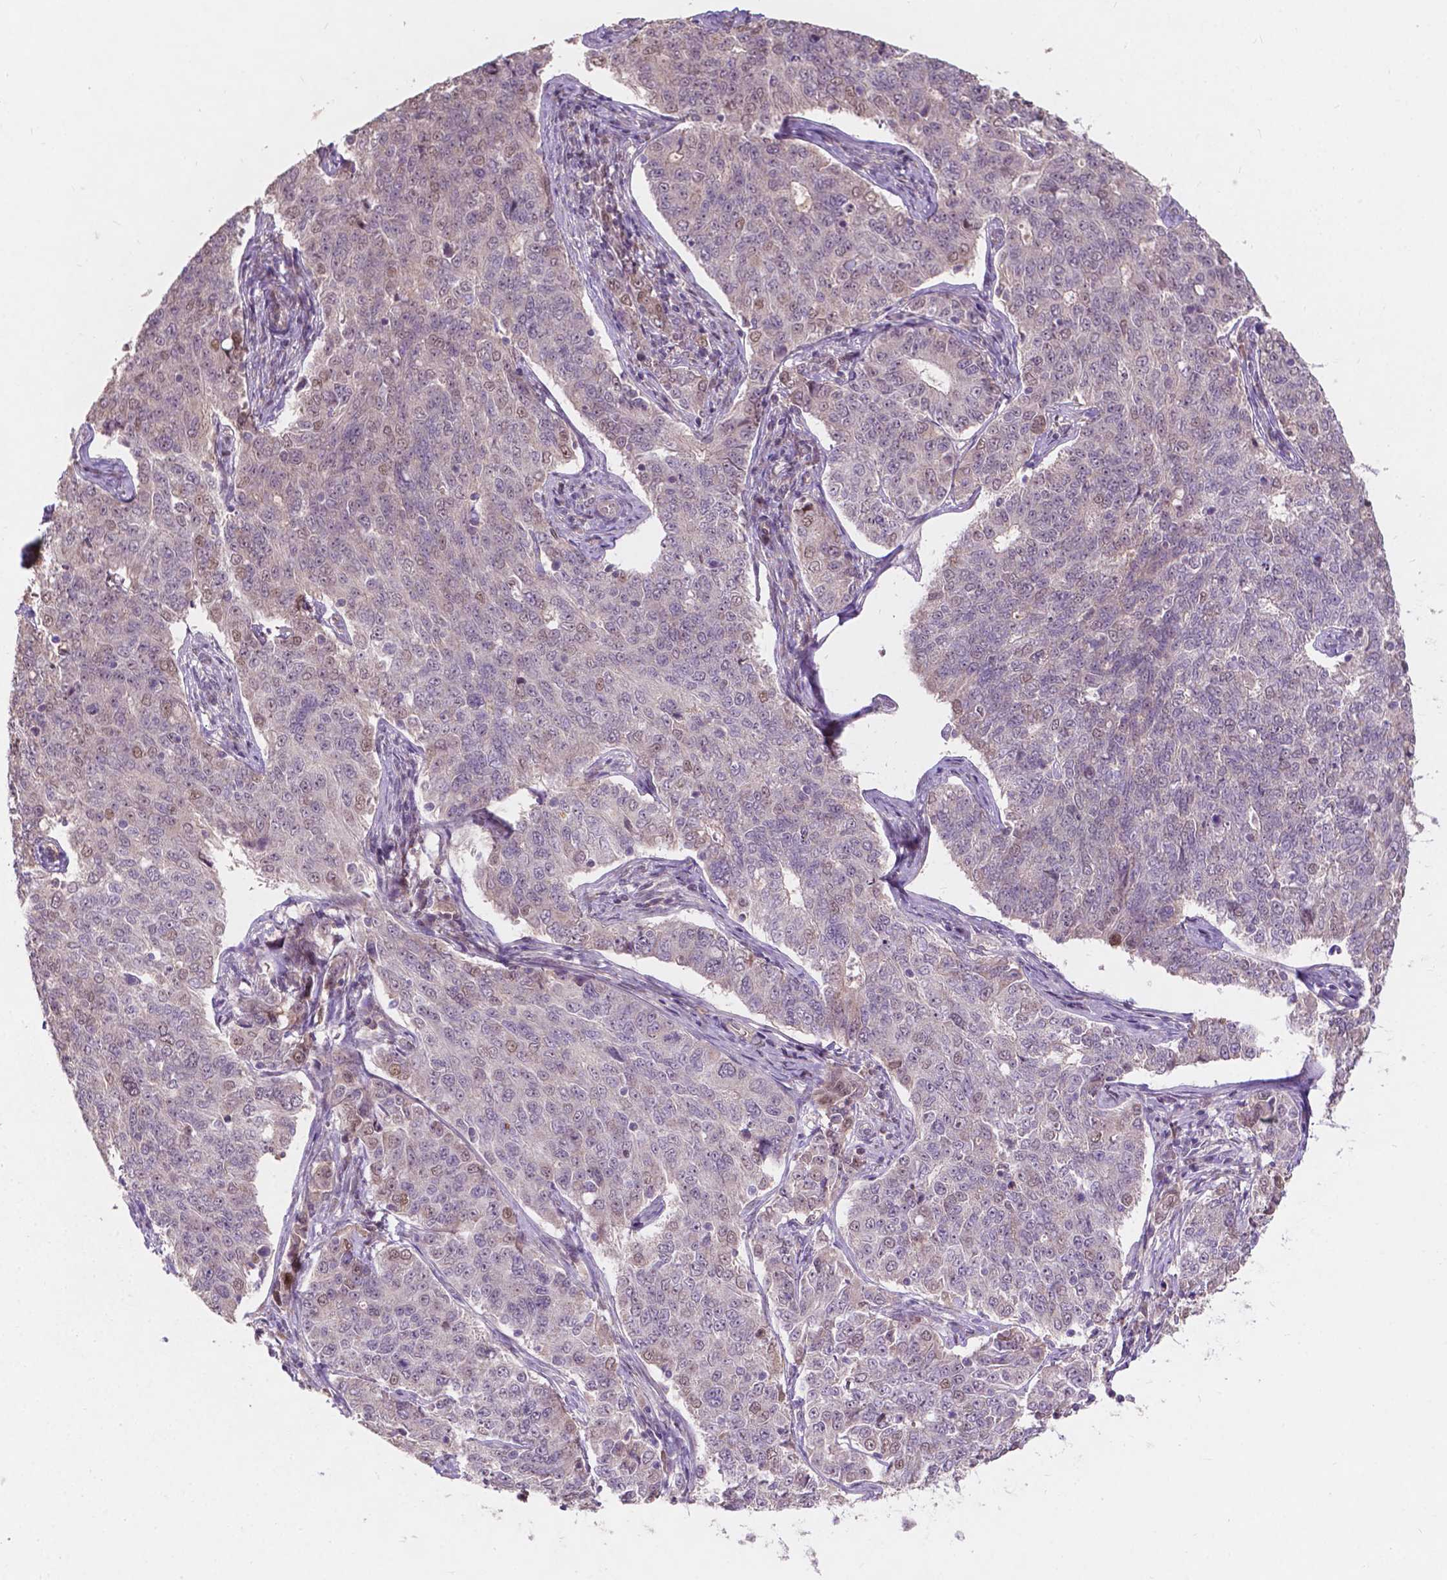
{"staining": {"intensity": "weak", "quantity": "25%-75%", "location": "nuclear"}, "tissue": "endometrial cancer", "cell_type": "Tumor cells", "image_type": "cancer", "snomed": [{"axis": "morphology", "description": "Adenocarcinoma, NOS"}, {"axis": "topography", "description": "Endometrium"}], "caption": "Weak nuclear positivity for a protein is identified in approximately 25%-75% of tumor cells of endometrial adenocarcinoma using IHC.", "gene": "DUSP16", "patient": {"sex": "female", "age": 43}}